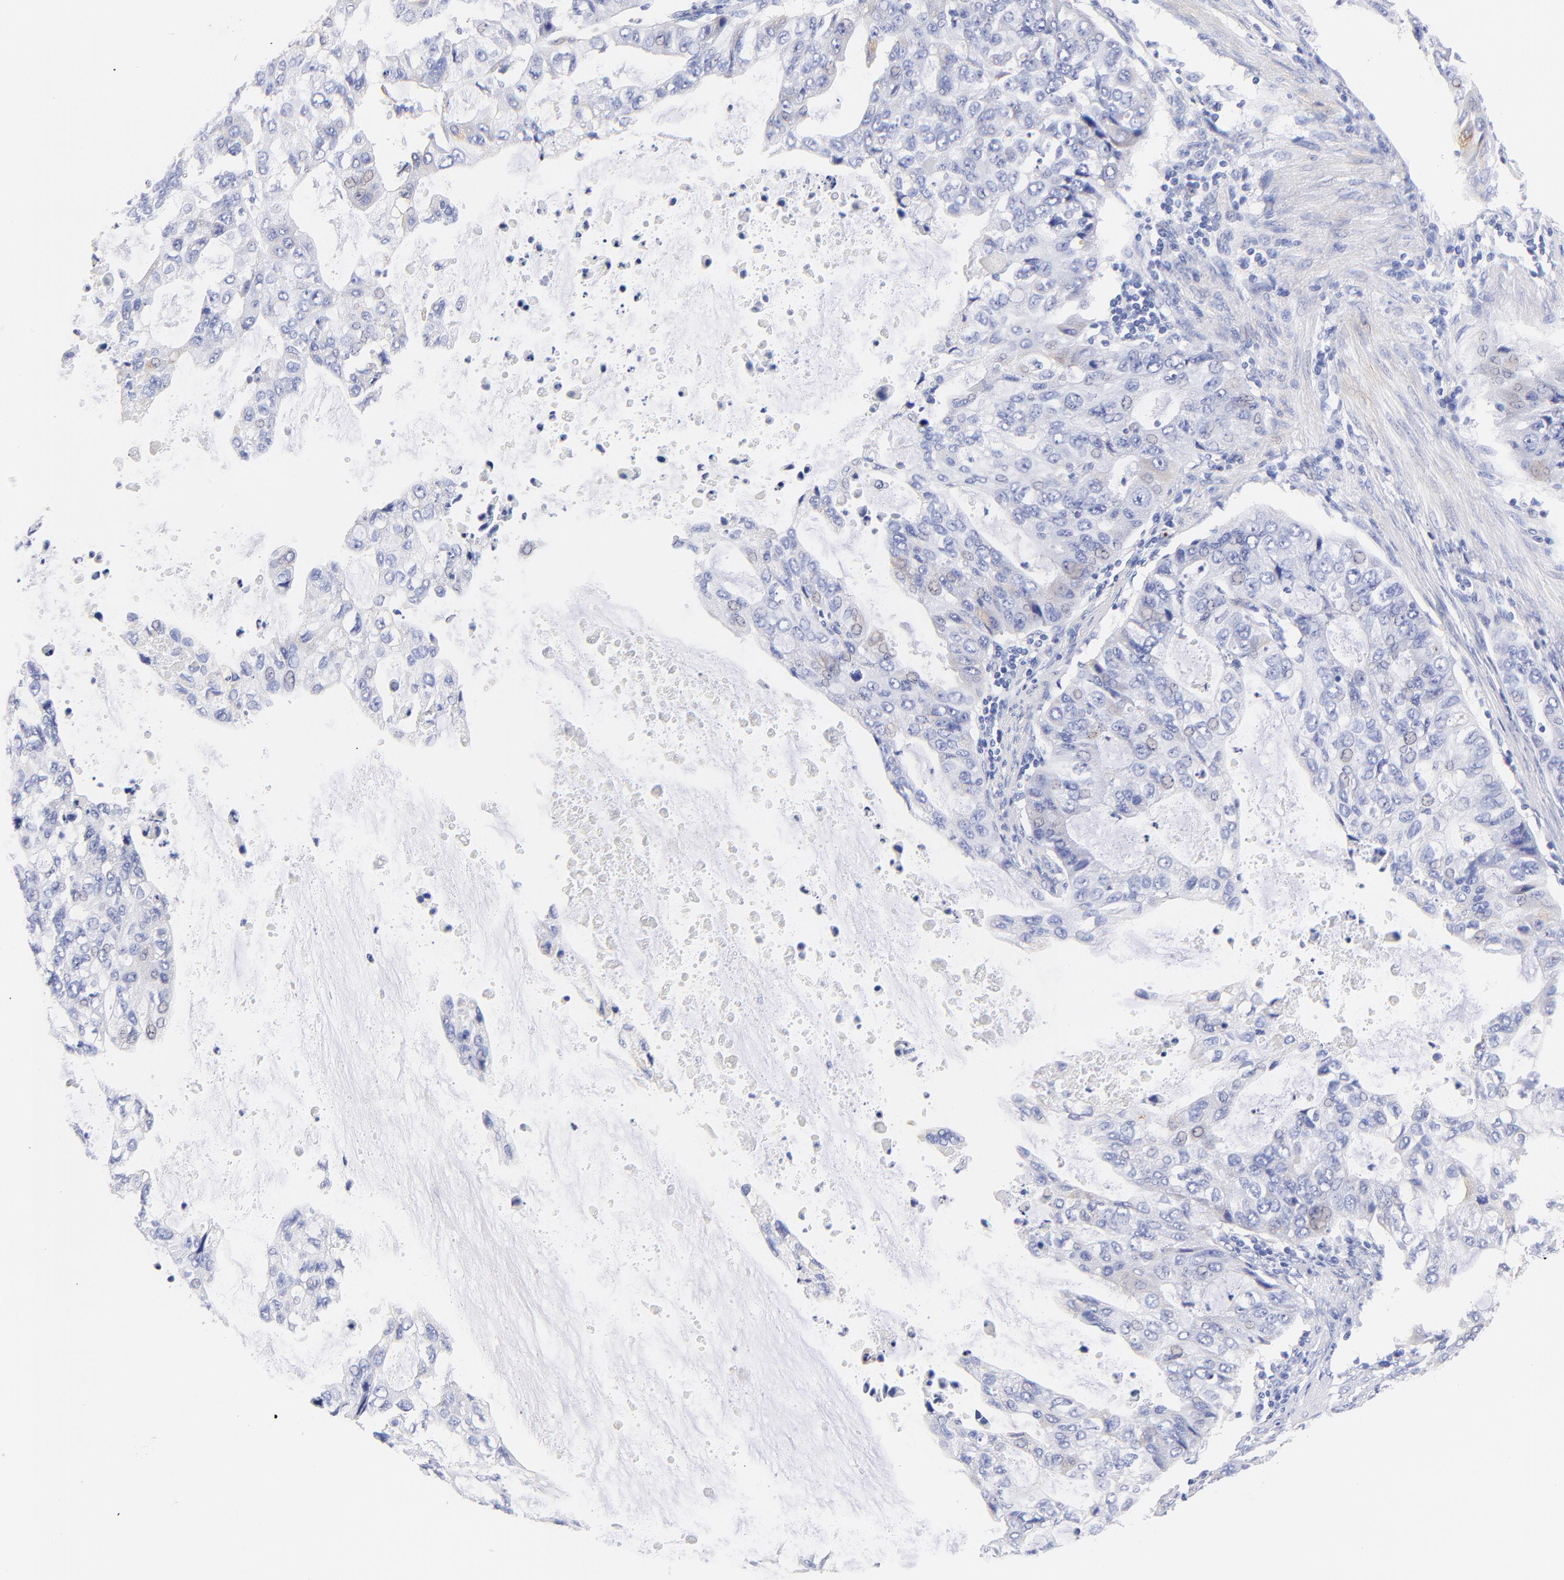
{"staining": {"intensity": "negative", "quantity": "none", "location": "none"}, "tissue": "stomach cancer", "cell_type": "Tumor cells", "image_type": "cancer", "snomed": [{"axis": "morphology", "description": "Adenocarcinoma, NOS"}, {"axis": "topography", "description": "Stomach, upper"}], "caption": "High magnification brightfield microscopy of stomach cancer (adenocarcinoma) stained with DAB (3,3'-diaminobenzidine) (brown) and counterstained with hematoxylin (blue): tumor cells show no significant staining.", "gene": "C1QTNF6", "patient": {"sex": "female", "age": 52}}